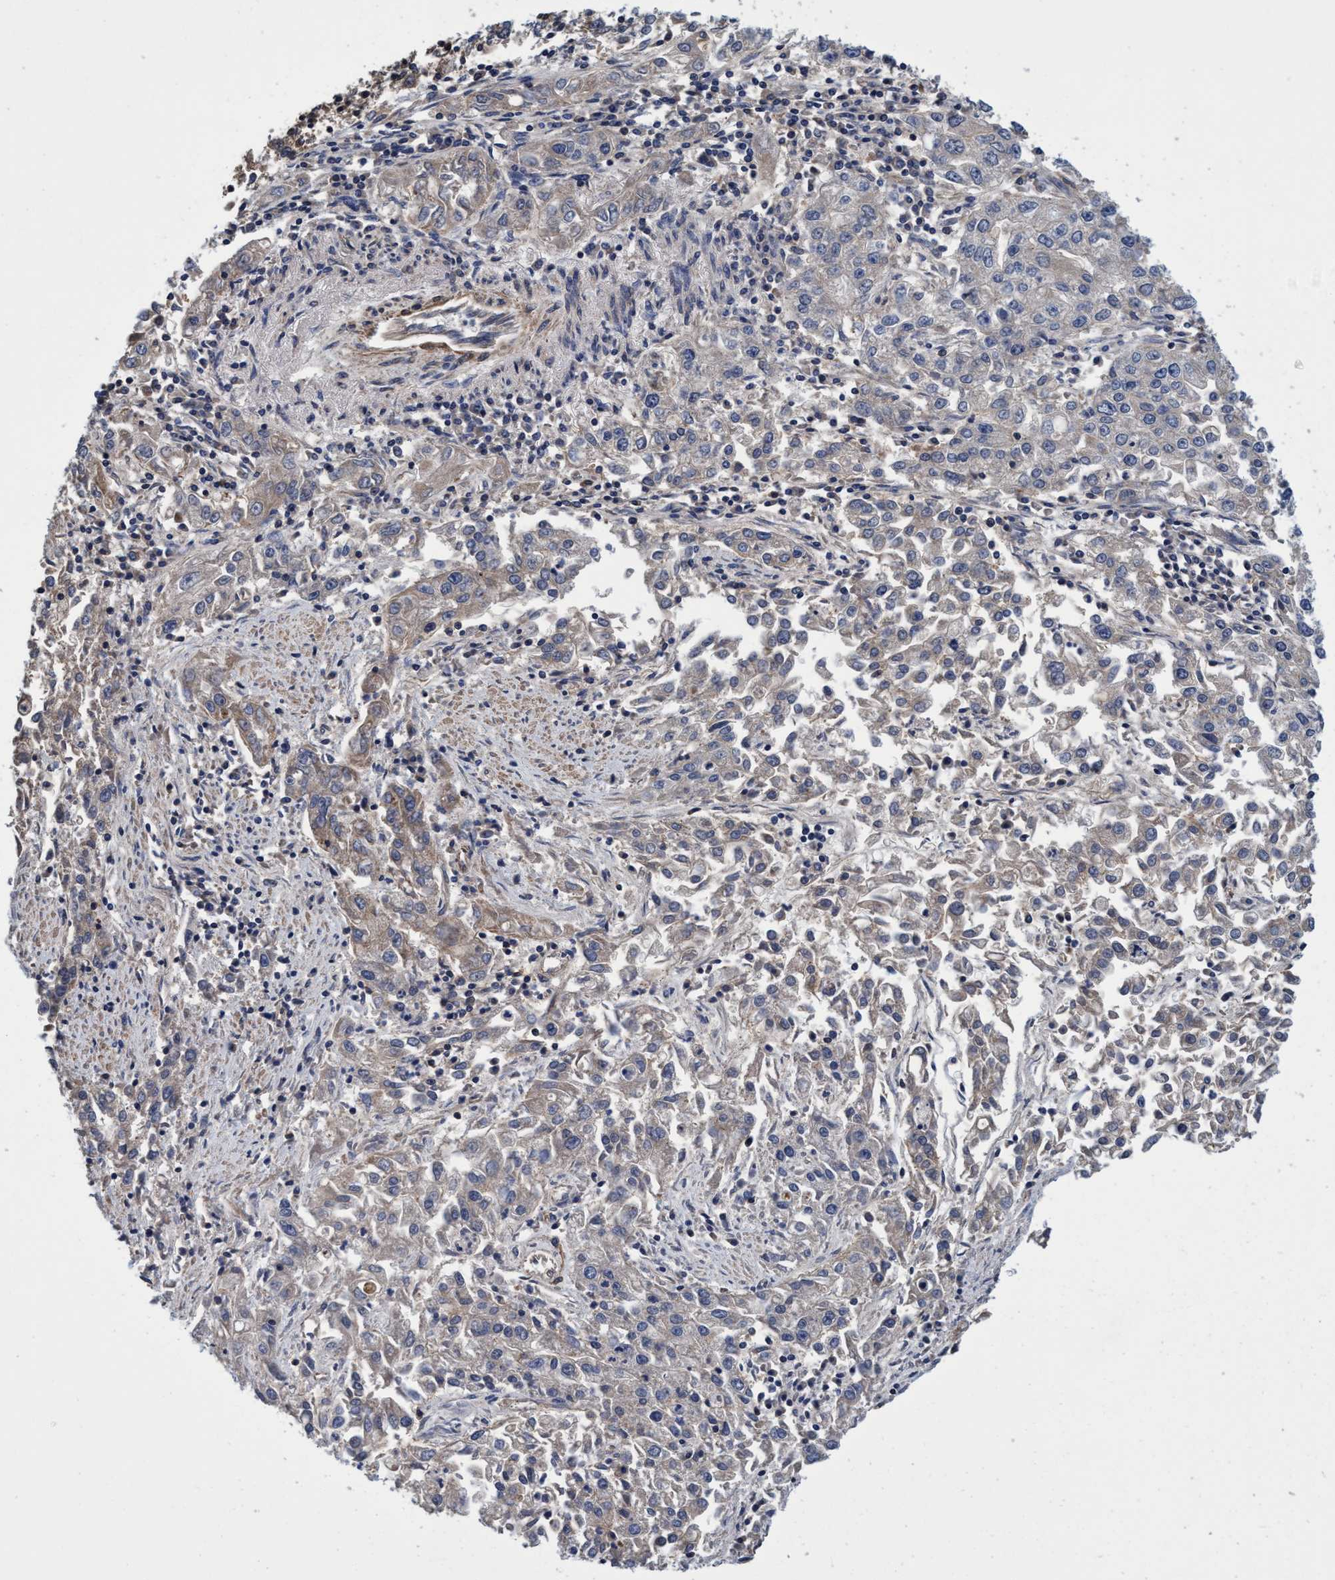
{"staining": {"intensity": "weak", "quantity": "<25%", "location": "cytoplasmic/membranous"}, "tissue": "endometrial cancer", "cell_type": "Tumor cells", "image_type": "cancer", "snomed": [{"axis": "morphology", "description": "Adenocarcinoma, NOS"}, {"axis": "topography", "description": "Endometrium"}], "caption": "Immunohistochemical staining of human endometrial adenocarcinoma reveals no significant positivity in tumor cells.", "gene": "CALCOCO2", "patient": {"sex": "female", "age": 49}}